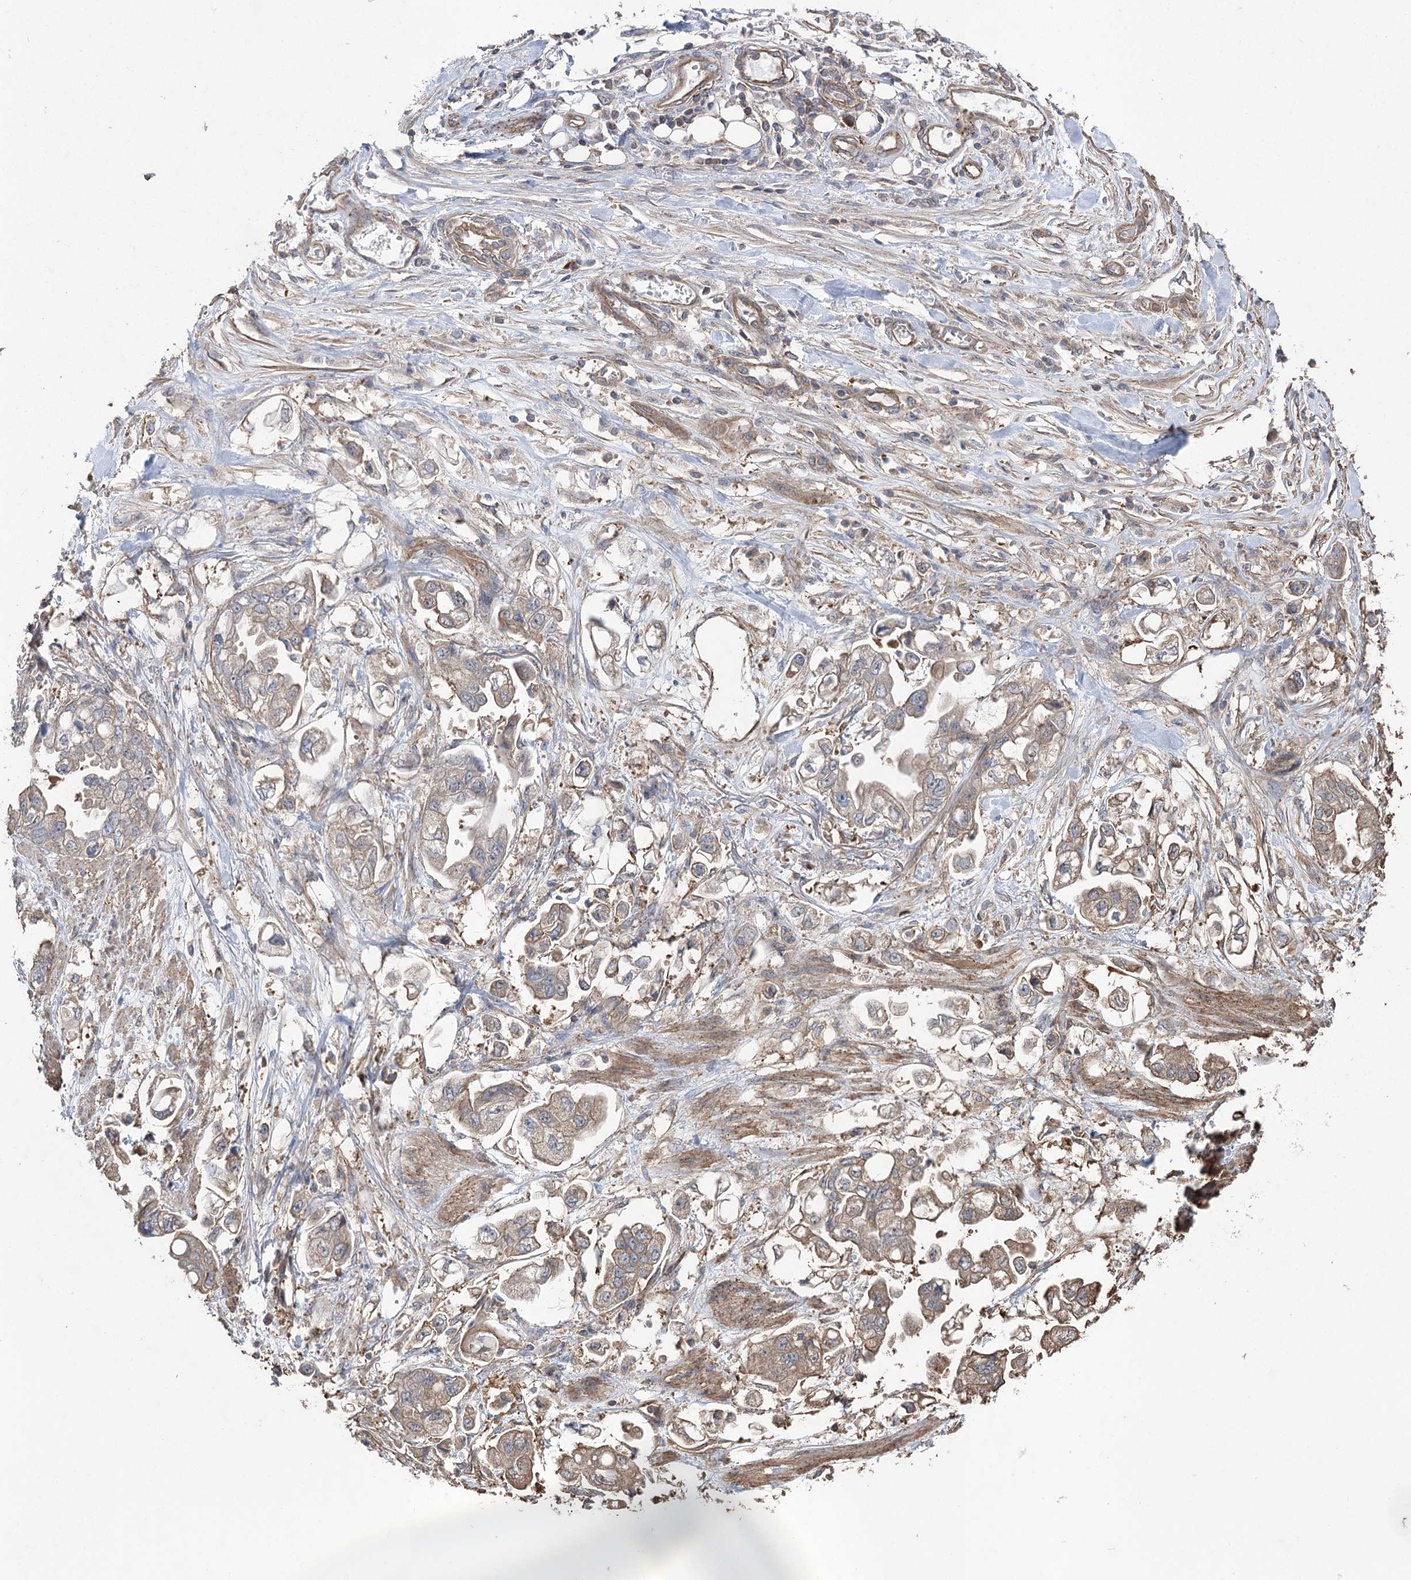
{"staining": {"intensity": "weak", "quantity": ">75%", "location": "cytoplasmic/membranous"}, "tissue": "stomach cancer", "cell_type": "Tumor cells", "image_type": "cancer", "snomed": [{"axis": "morphology", "description": "Adenocarcinoma, NOS"}, {"axis": "topography", "description": "Stomach"}], "caption": "A high-resolution micrograph shows immunohistochemistry staining of adenocarcinoma (stomach), which demonstrates weak cytoplasmic/membranous staining in approximately >75% of tumor cells.", "gene": "LARS2", "patient": {"sex": "male", "age": 62}}